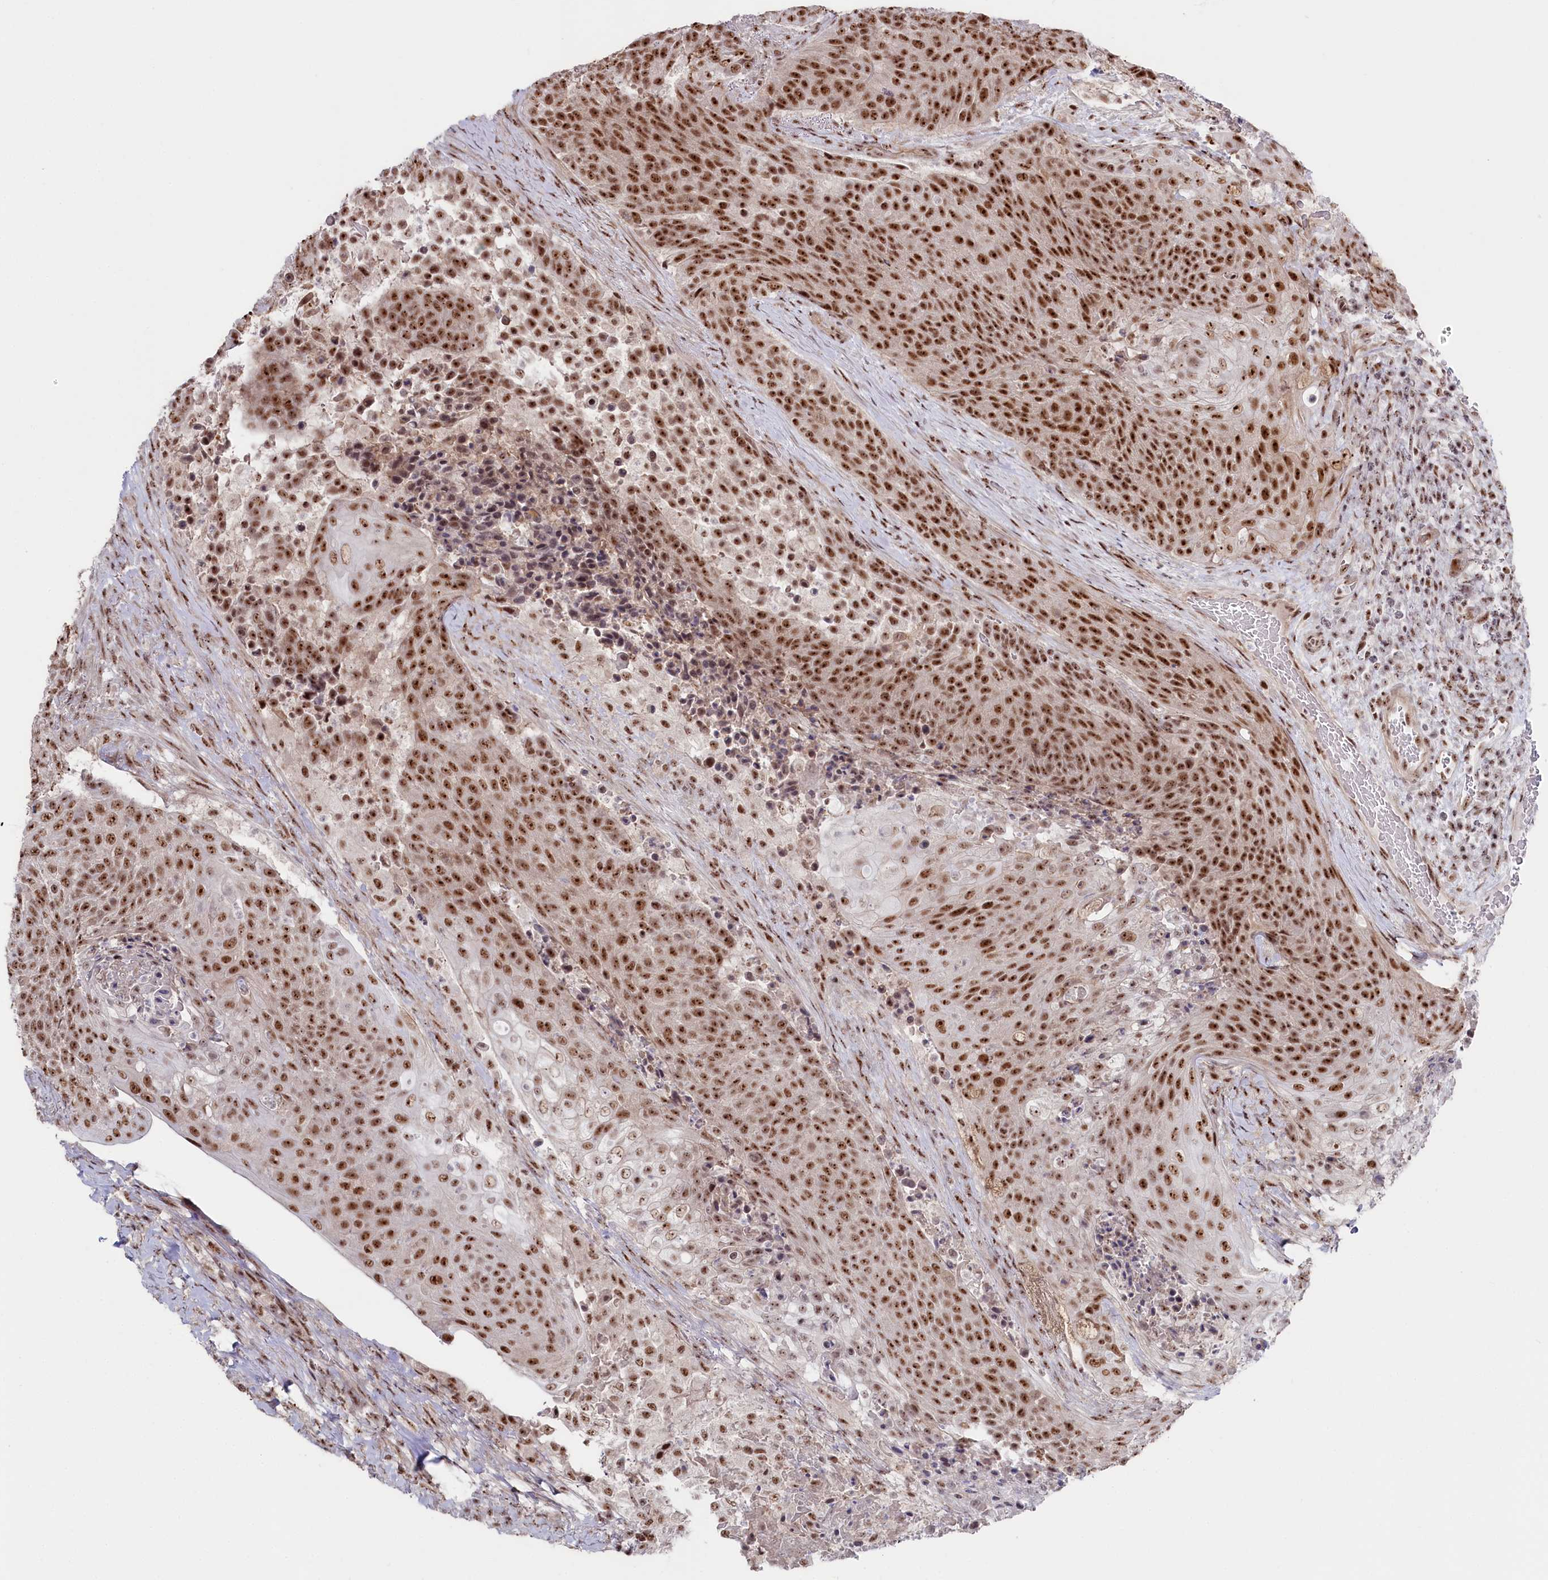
{"staining": {"intensity": "moderate", "quantity": ">75%", "location": "nuclear"}, "tissue": "urothelial cancer", "cell_type": "Tumor cells", "image_type": "cancer", "snomed": [{"axis": "morphology", "description": "Urothelial carcinoma, High grade"}, {"axis": "topography", "description": "Urinary bladder"}], "caption": "Protein staining displays moderate nuclear expression in about >75% of tumor cells in high-grade urothelial carcinoma. The protein is stained brown, and the nuclei are stained in blue (DAB IHC with brightfield microscopy, high magnification).", "gene": "POLR2H", "patient": {"sex": "female", "age": 63}}